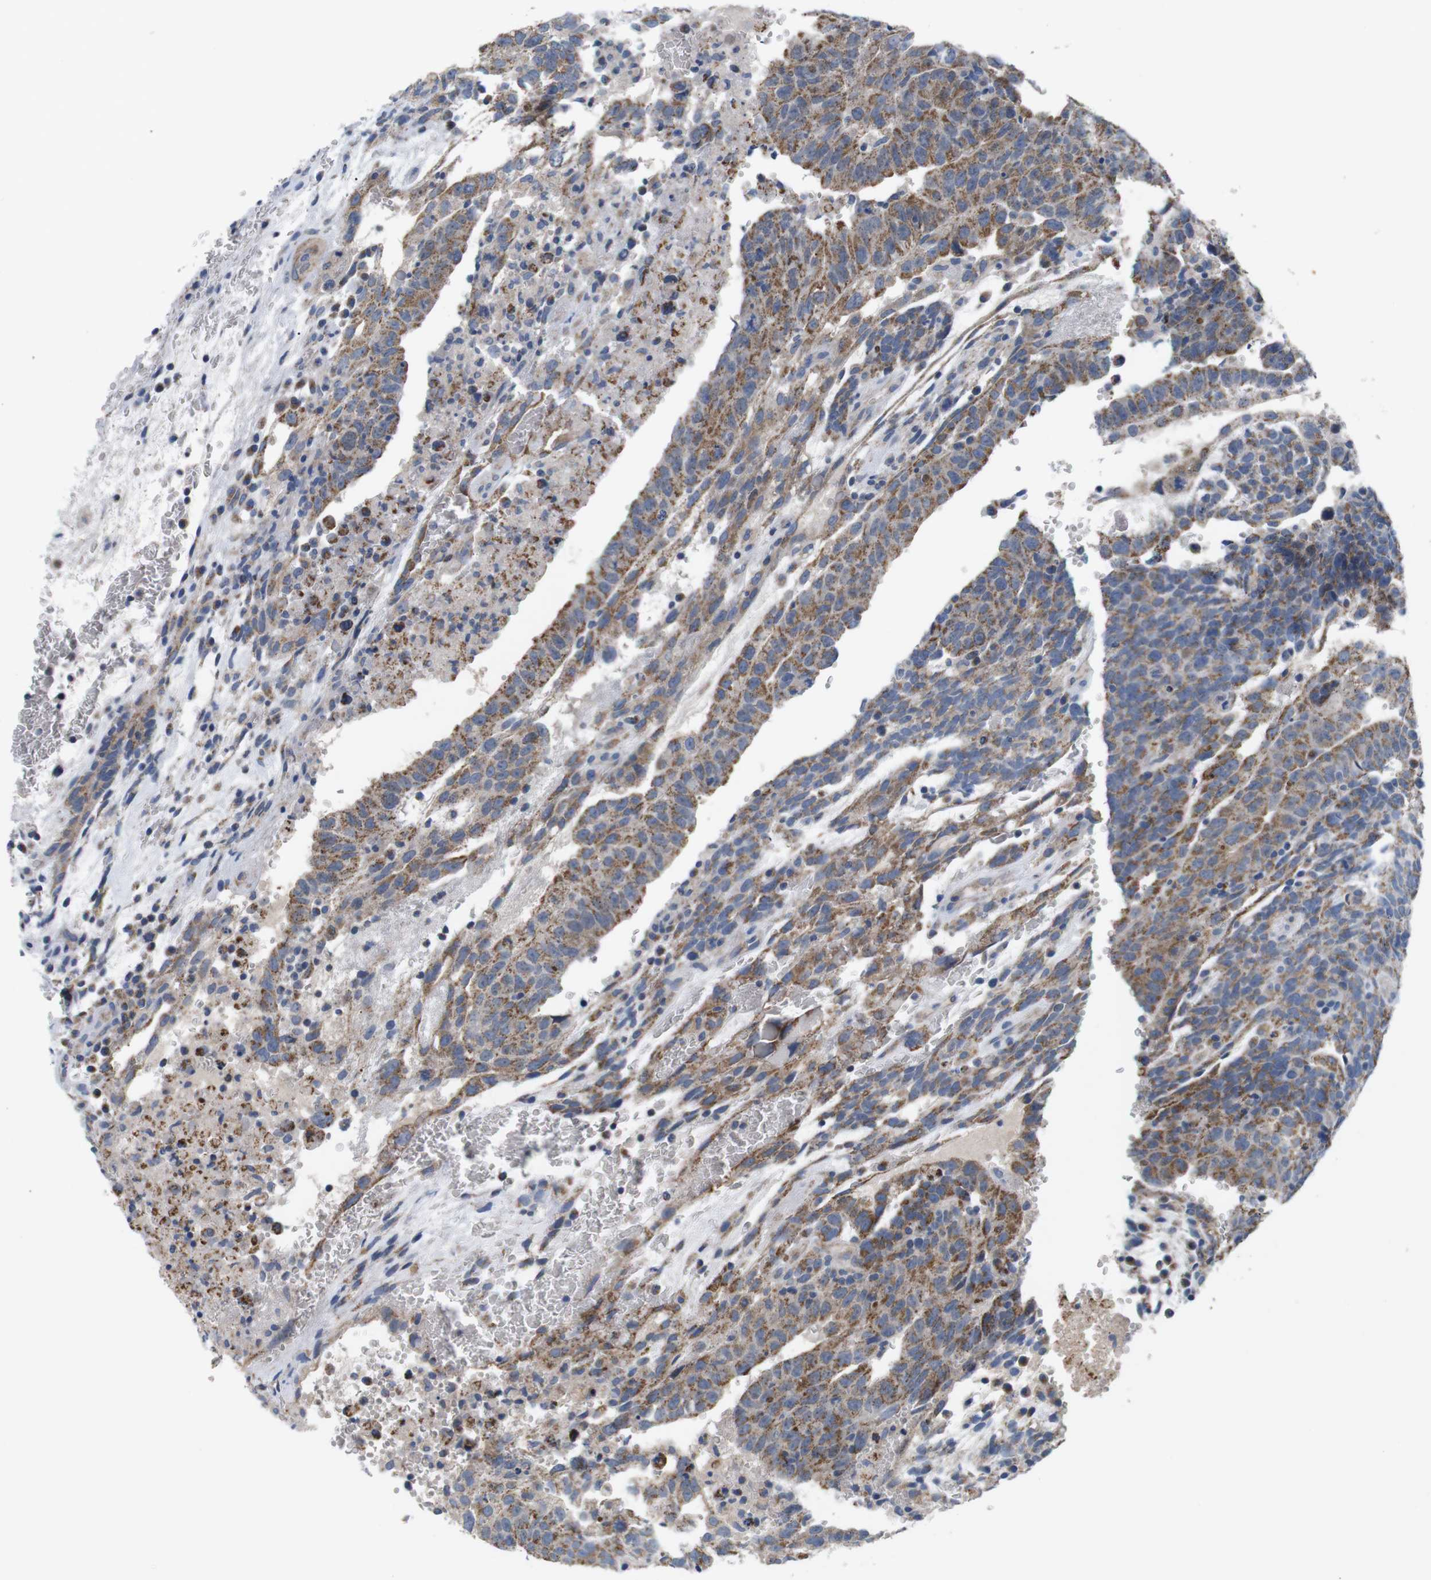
{"staining": {"intensity": "moderate", "quantity": ">75%", "location": "cytoplasmic/membranous"}, "tissue": "testis cancer", "cell_type": "Tumor cells", "image_type": "cancer", "snomed": [{"axis": "morphology", "description": "Seminoma, NOS"}, {"axis": "morphology", "description": "Carcinoma, Embryonal, NOS"}, {"axis": "topography", "description": "Testis"}], "caption": "Testis cancer stained with a protein marker shows moderate staining in tumor cells.", "gene": "F2RL1", "patient": {"sex": "male", "age": 52}}